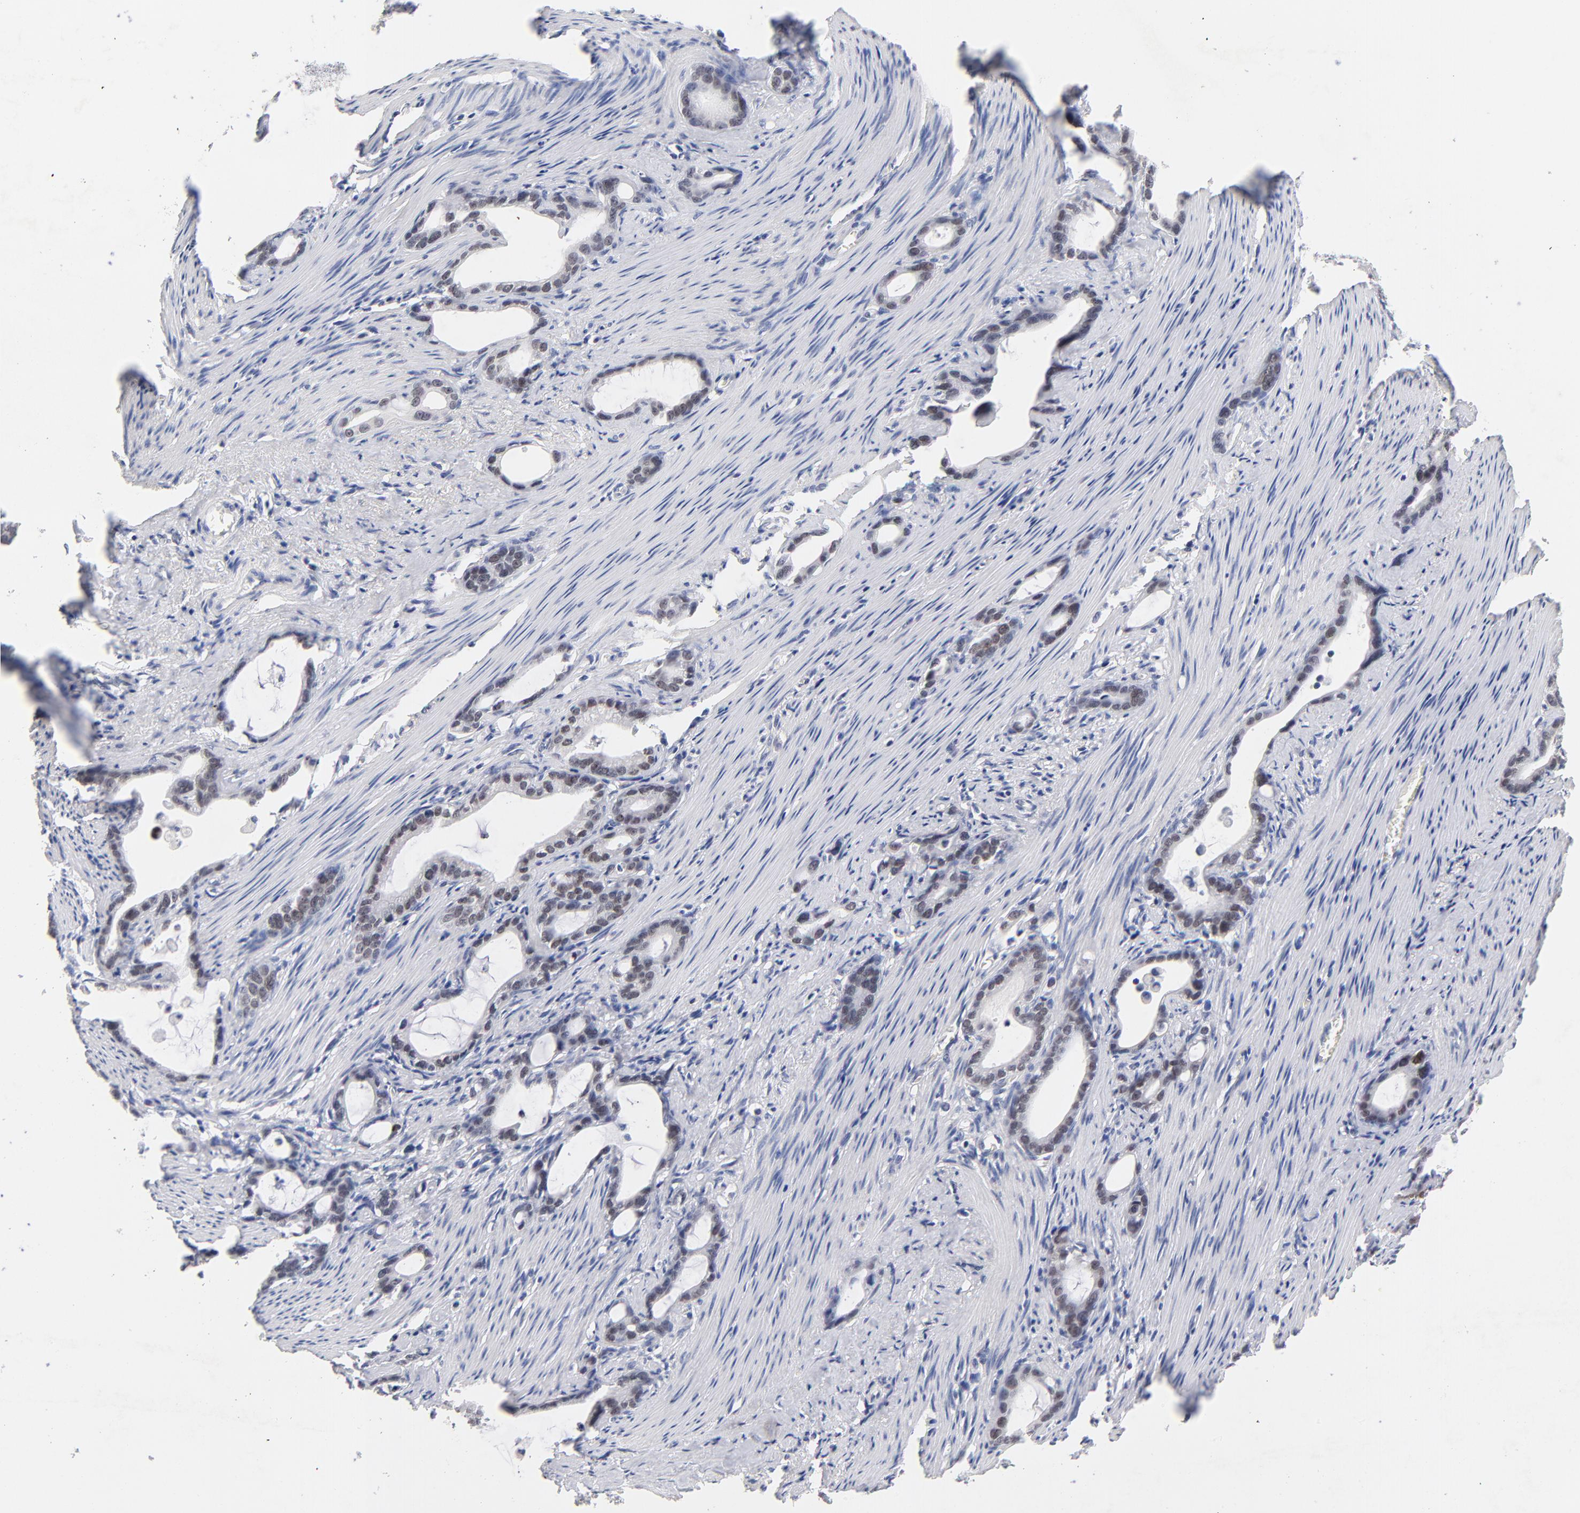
{"staining": {"intensity": "weak", "quantity": ">75%", "location": "nuclear"}, "tissue": "stomach cancer", "cell_type": "Tumor cells", "image_type": "cancer", "snomed": [{"axis": "morphology", "description": "Adenocarcinoma, NOS"}, {"axis": "topography", "description": "Stomach"}], "caption": "IHC of adenocarcinoma (stomach) demonstrates low levels of weak nuclear staining in about >75% of tumor cells.", "gene": "ORC2", "patient": {"sex": "female", "age": 75}}